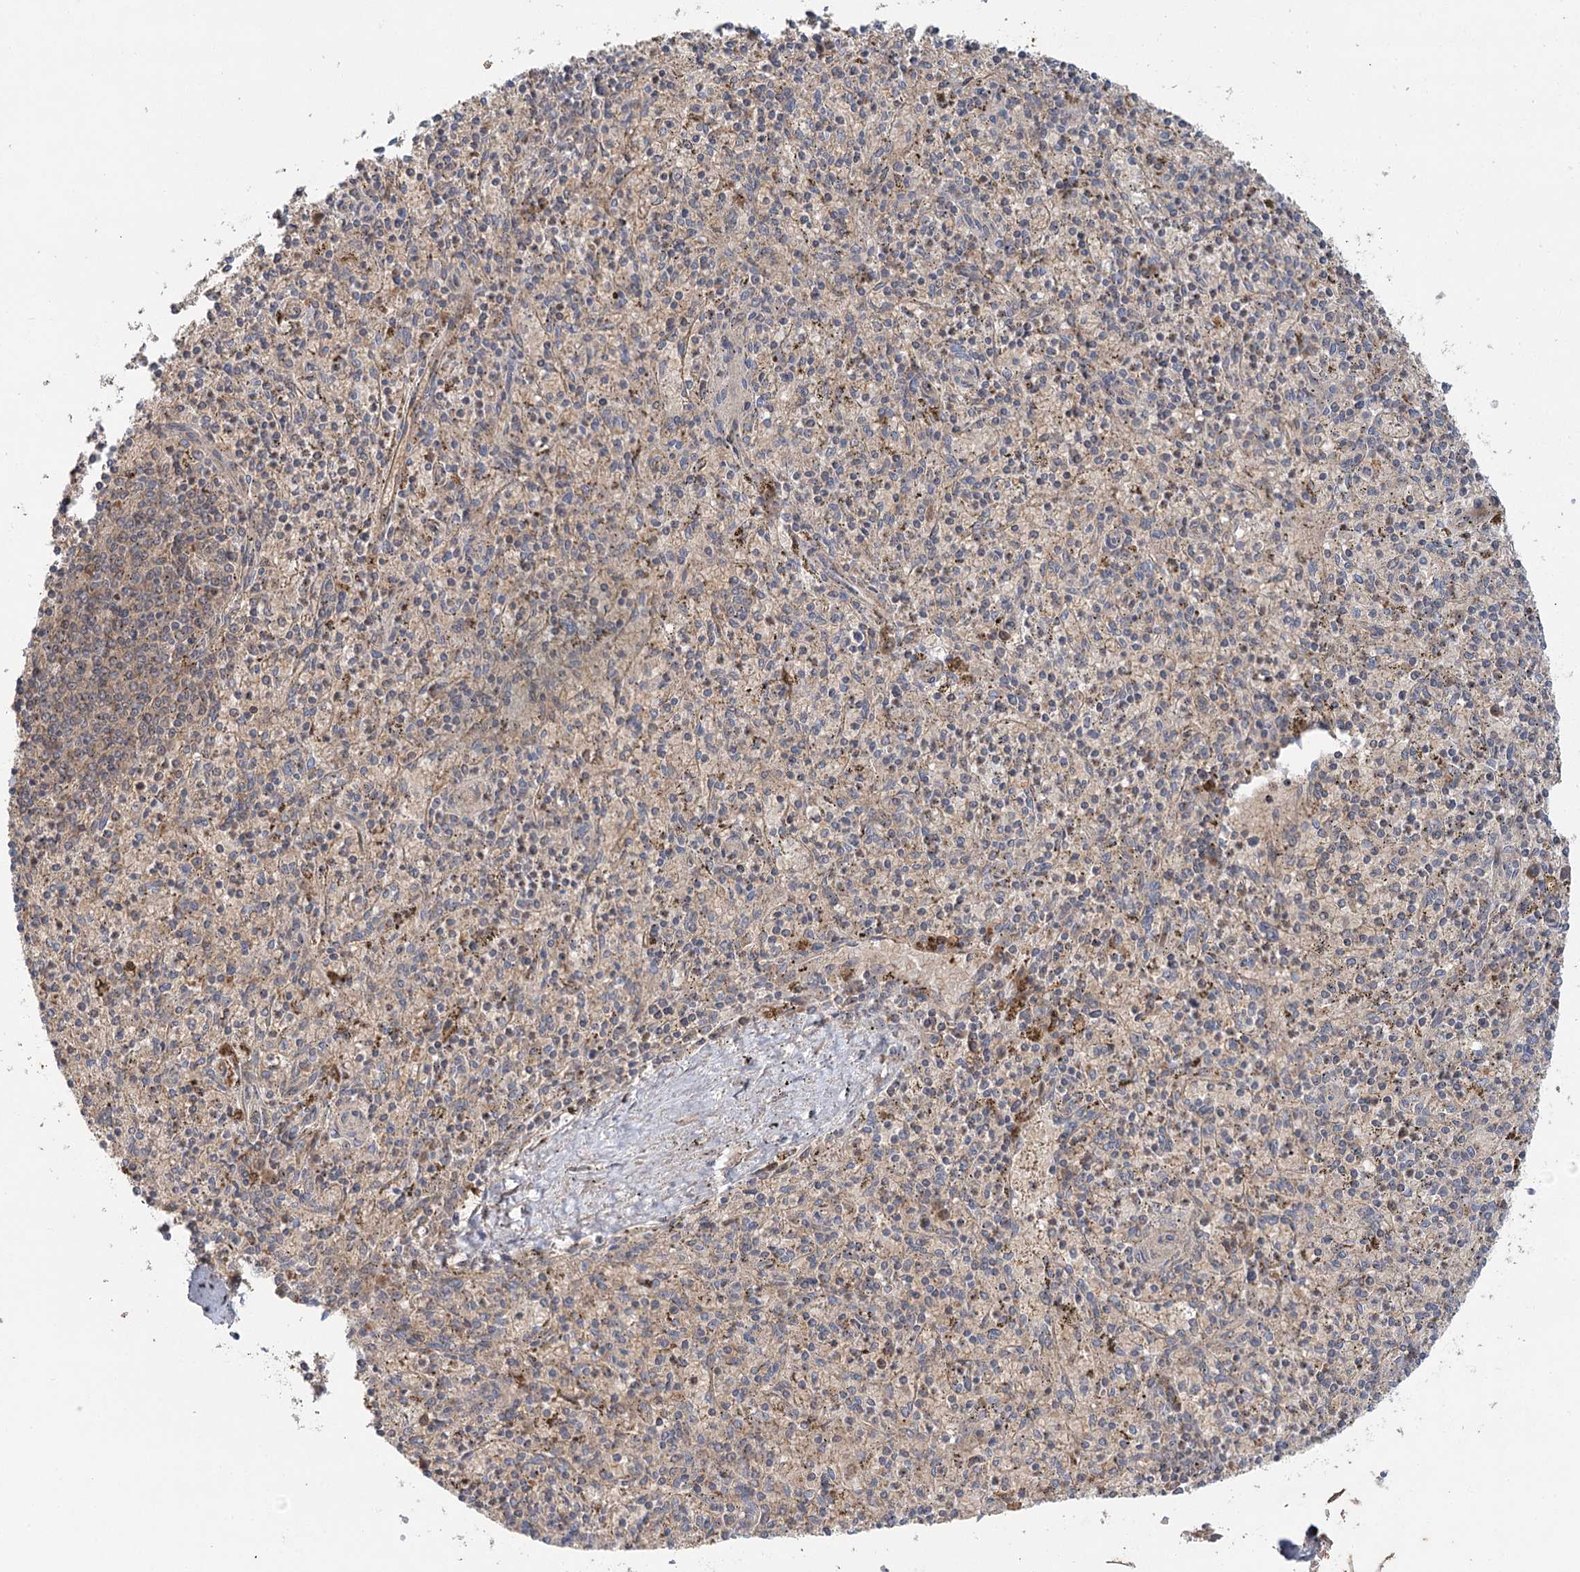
{"staining": {"intensity": "moderate", "quantity": "<25%", "location": "cytoplasmic/membranous"}, "tissue": "spleen", "cell_type": "Cells in red pulp", "image_type": "normal", "snomed": [{"axis": "morphology", "description": "Normal tissue, NOS"}, {"axis": "topography", "description": "Spleen"}], "caption": "The image displays staining of normal spleen, revealing moderate cytoplasmic/membranous protein staining (brown color) within cells in red pulp.", "gene": "ENSG00000273217", "patient": {"sex": "male", "age": 72}}